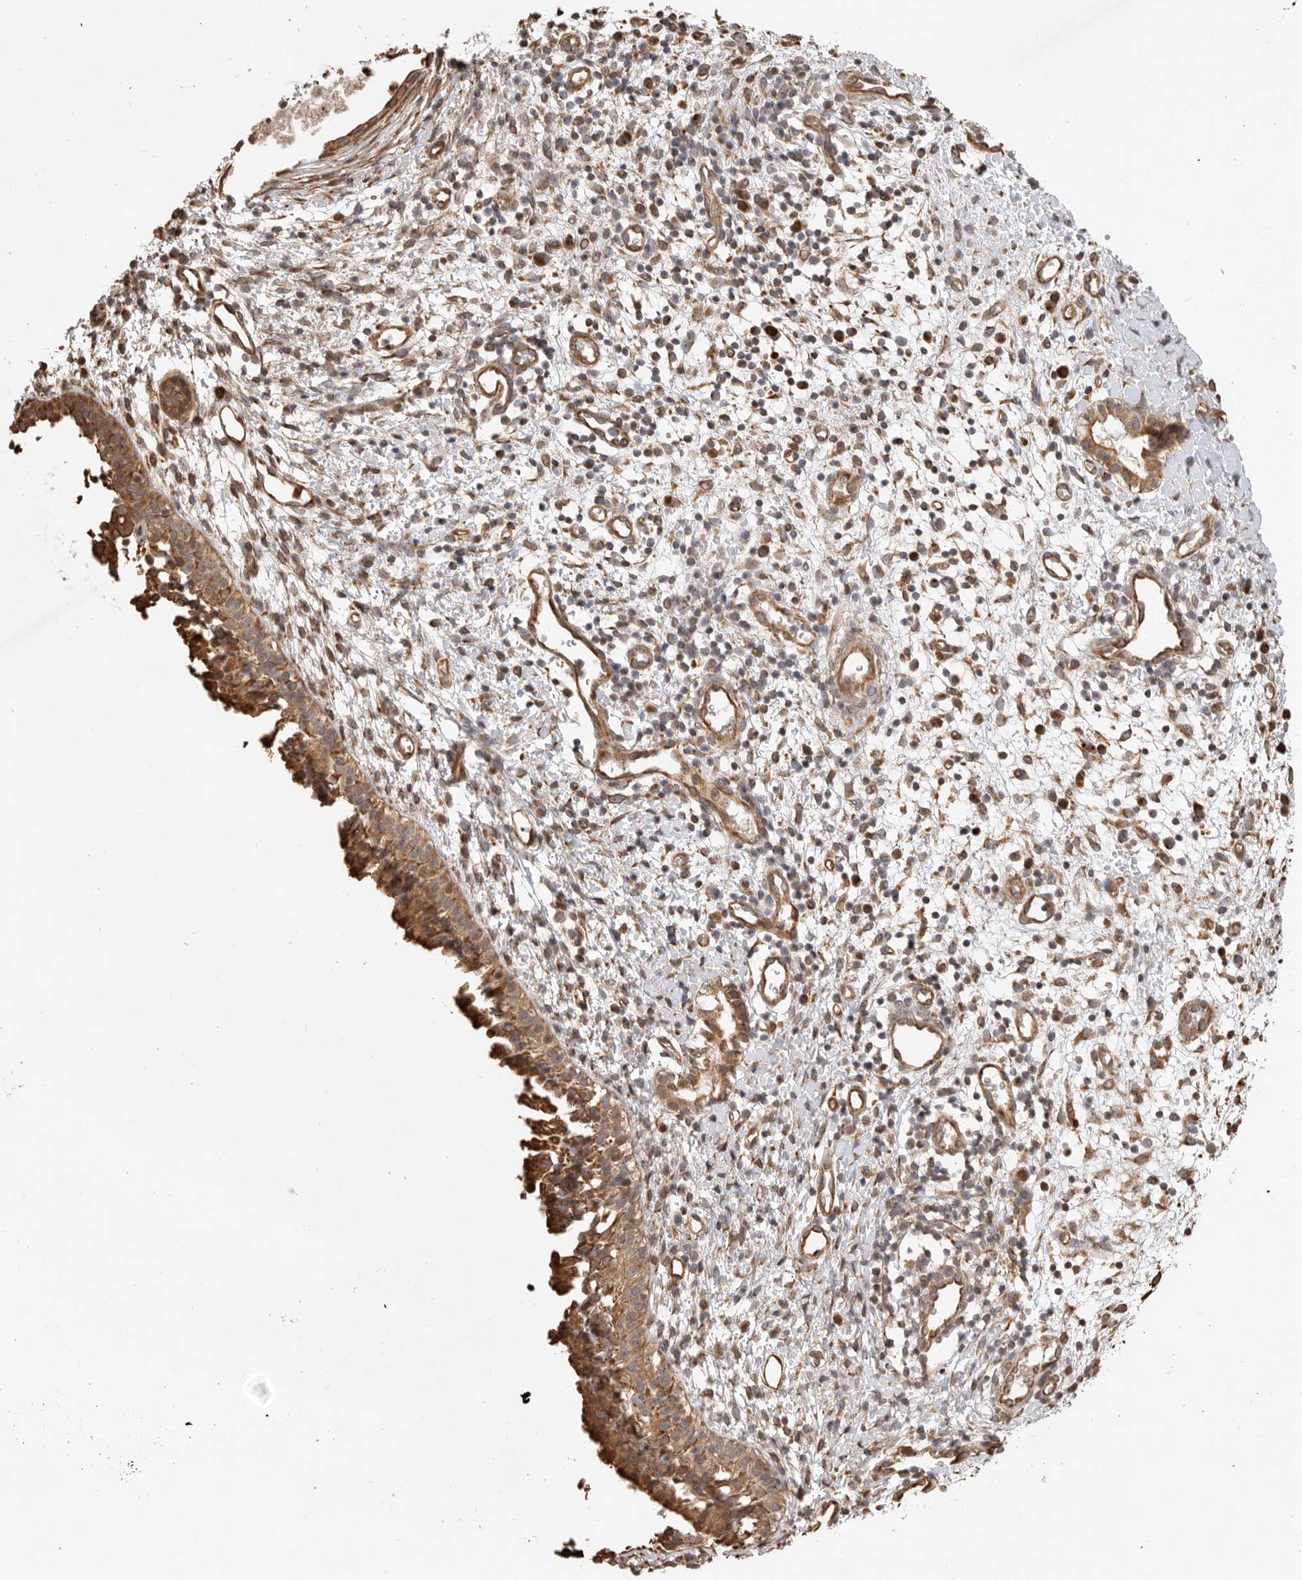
{"staining": {"intensity": "strong", "quantity": ">75%", "location": "cytoplasmic/membranous"}, "tissue": "nasopharynx", "cell_type": "Respiratory epithelial cells", "image_type": "normal", "snomed": [{"axis": "morphology", "description": "Normal tissue, NOS"}, {"axis": "topography", "description": "Nasopharynx"}], "caption": "Strong cytoplasmic/membranous expression is appreciated in about >75% of respiratory epithelial cells in benign nasopharynx.", "gene": "DPH7", "patient": {"sex": "male", "age": 22}}